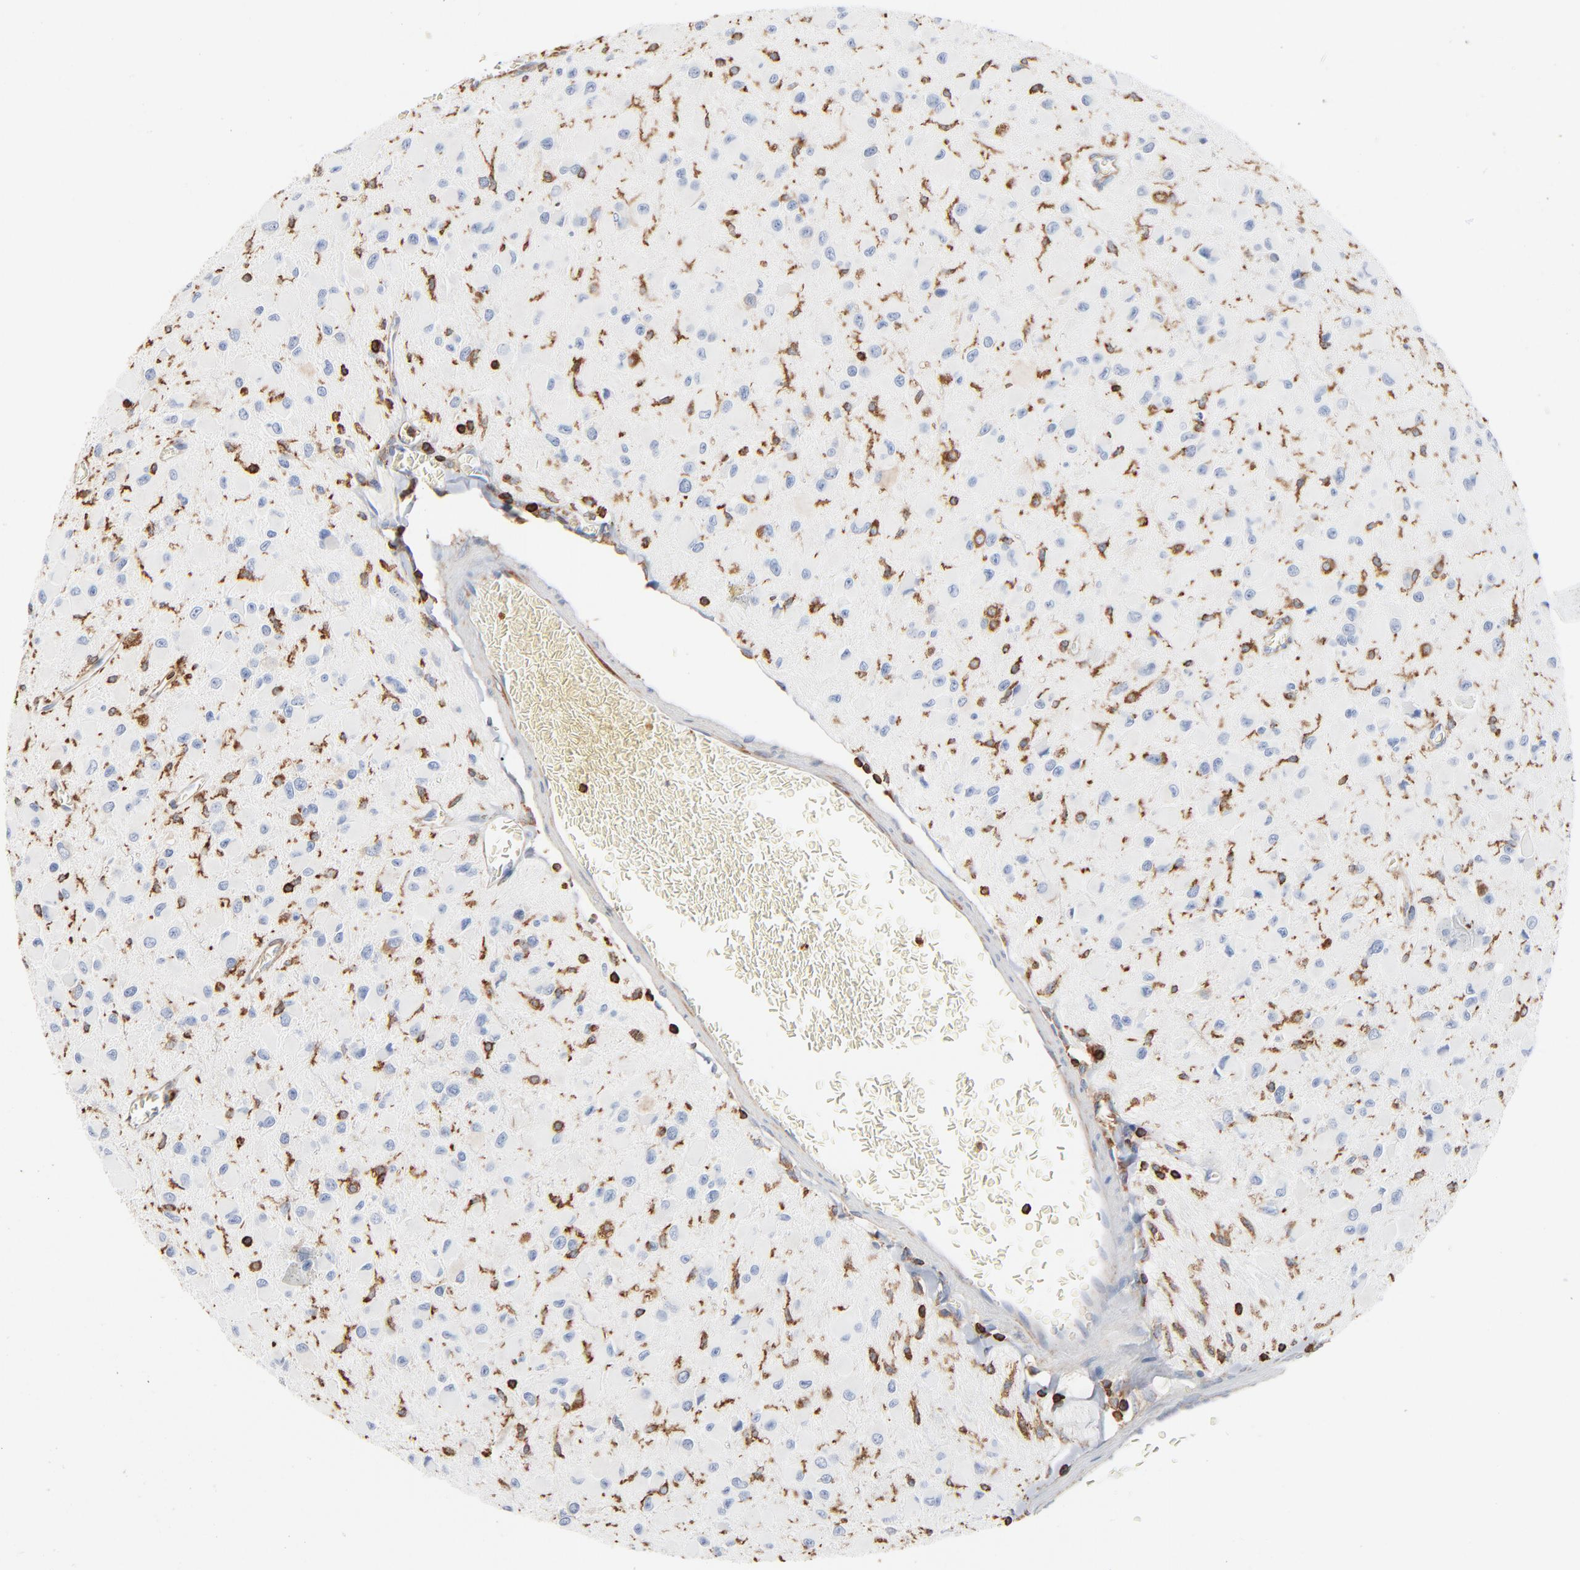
{"staining": {"intensity": "negative", "quantity": "none", "location": "none"}, "tissue": "glioma", "cell_type": "Tumor cells", "image_type": "cancer", "snomed": [{"axis": "morphology", "description": "Glioma, malignant, Low grade"}, {"axis": "topography", "description": "Brain"}], "caption": "The photomicrograph shows no significant expression in tumor cells of glioma.", "gene": "SH3KBP1", "patient": {"sex": "male", "age": 42}}